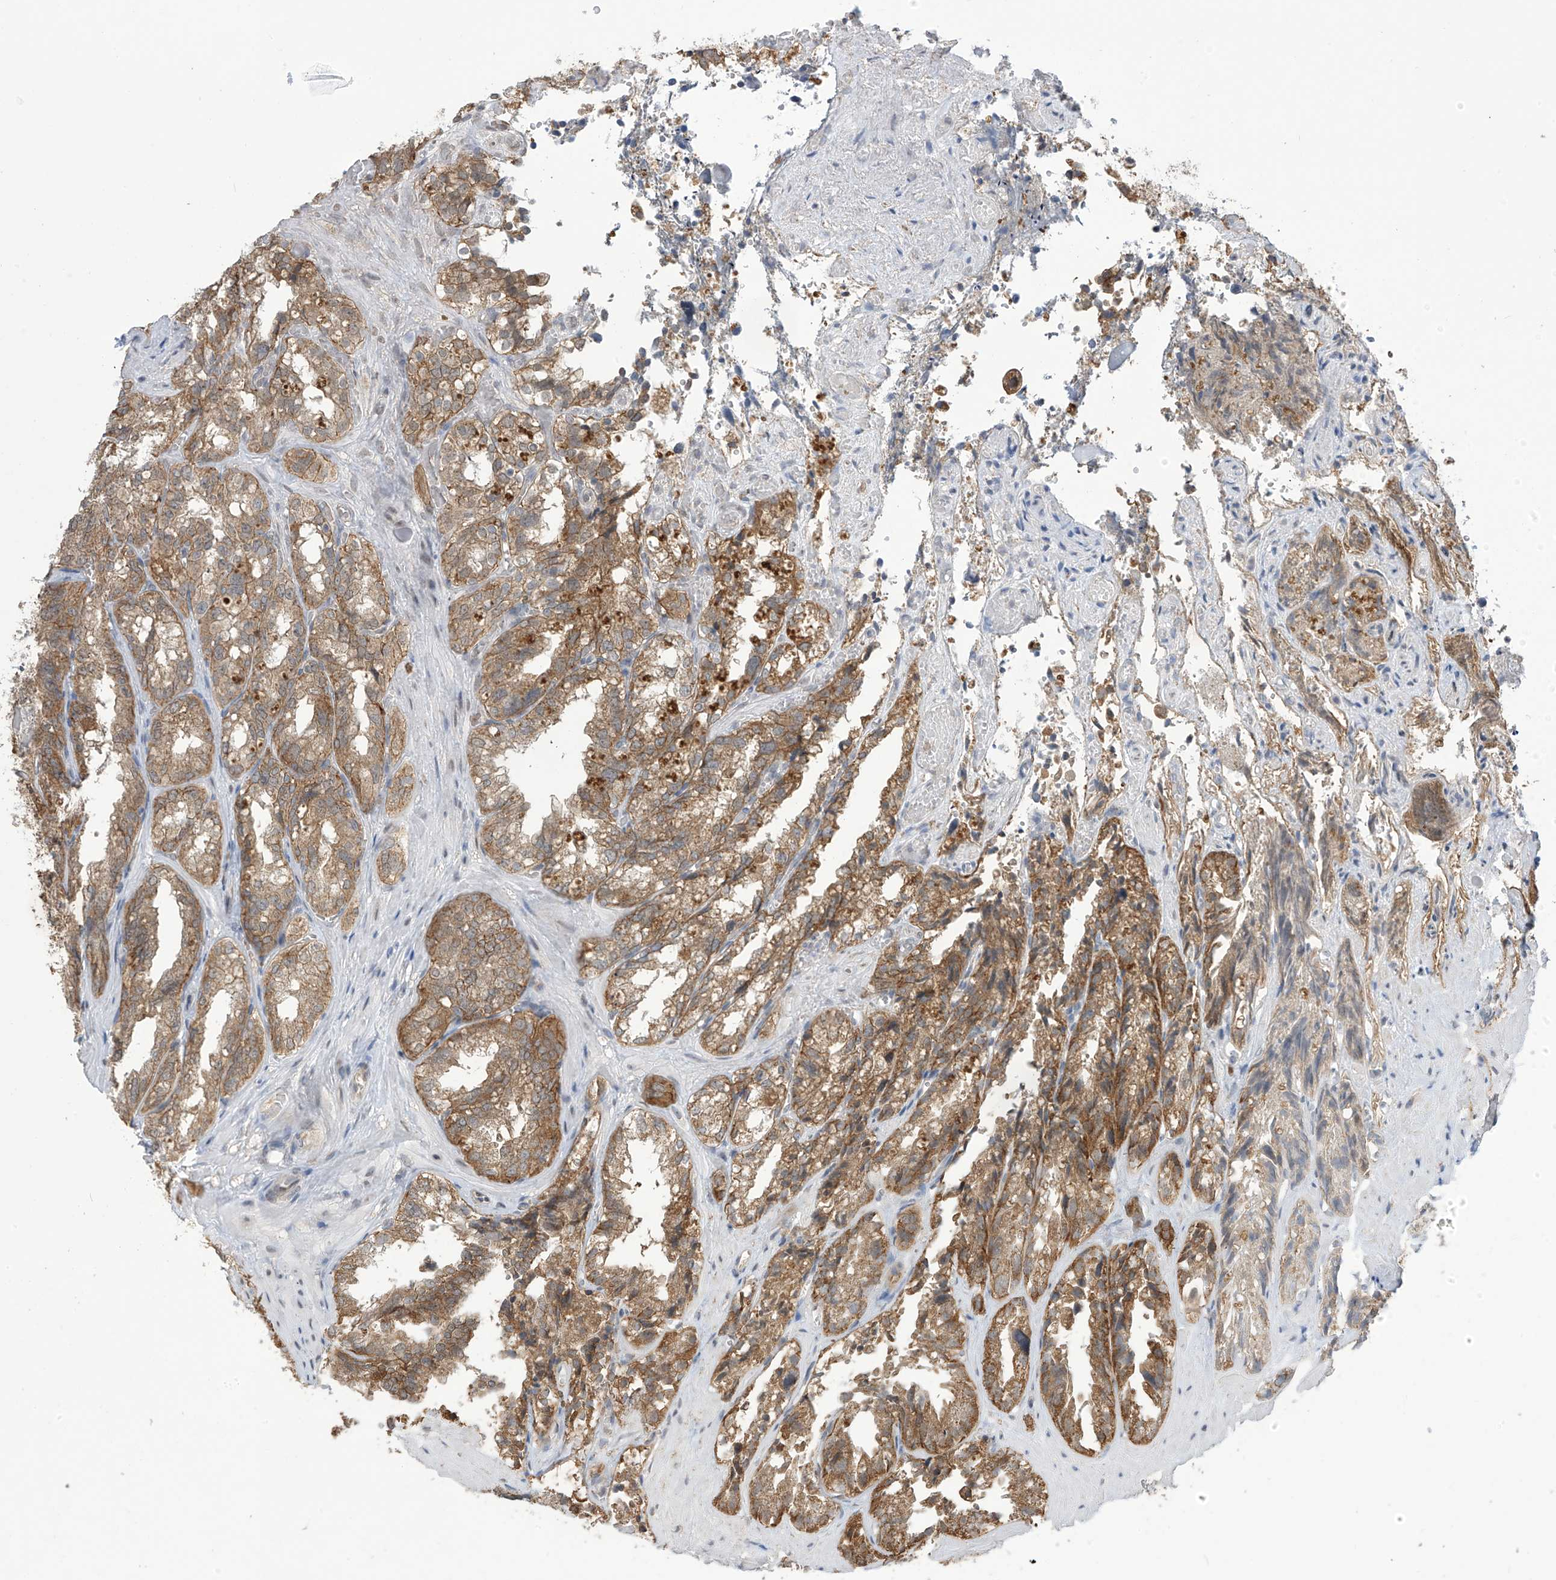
{"staining": {"intensity": "strong", "quantity": ">75%", "location": "cytoplasmic/membranous"}, "tissue": "seminal vesicle", "cell_type": "Glandular cells", "image_type": "normal", "snomed": [{"axis": "morphology", "description": "Normal tissue, NOS"}, {"axis": "topography", "description": "Prostate"}, {"axis": "topography", "description": "Seminal veicle"}], "caption": "Glandular cells demonstrate strong cytoplasmic/membranous staining in about >75% of cells in benign seminal vesicle. The staining was performed using DAB, with brown indicating positive protein expression. Nuclei are stained blue with hematoxylin.", "gene": "KIAA1522", "patient": {"sex": "male", "age": 51}}